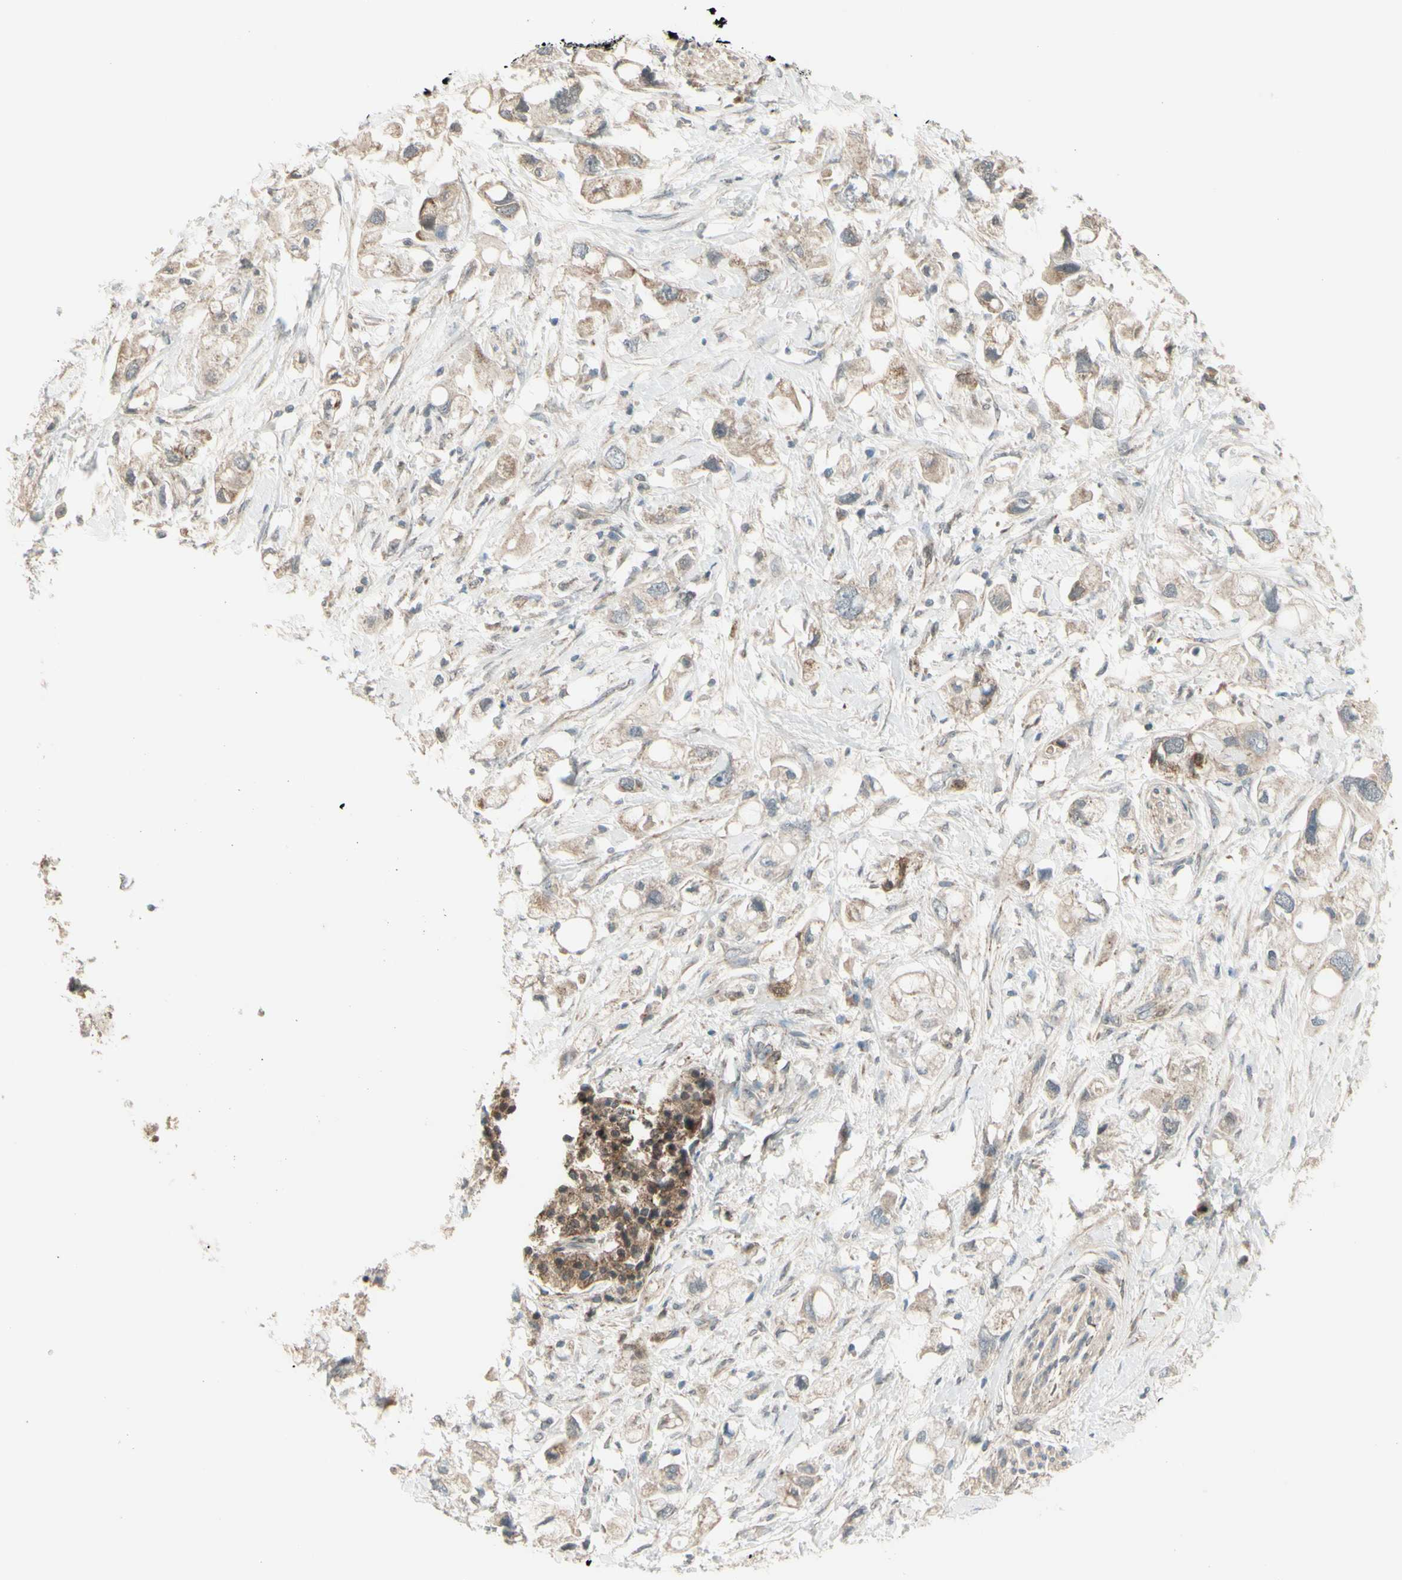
{"staining": {"intensity": "weak", "quantity": "25%-75%", "location": "cytoplasmic/membranous"}, "tissue": "pancreatic cancer", "cell_type": "Tumor cells", "image_type": "cancer", "snomed": [{"axis": "morphology", "description": "Adenocarcinoma, NOS"}, {"axis": "topography", "description": "Pancreas"}], "caption": "Approximately 25%-75% of tumor cells in pancreatic cancer show weak cytoplasmic/membranous protein expression as visualized by brown immunohistochemical staining.", "gene": "NAXD", "patient": {"sex": "female", "age": 56}}